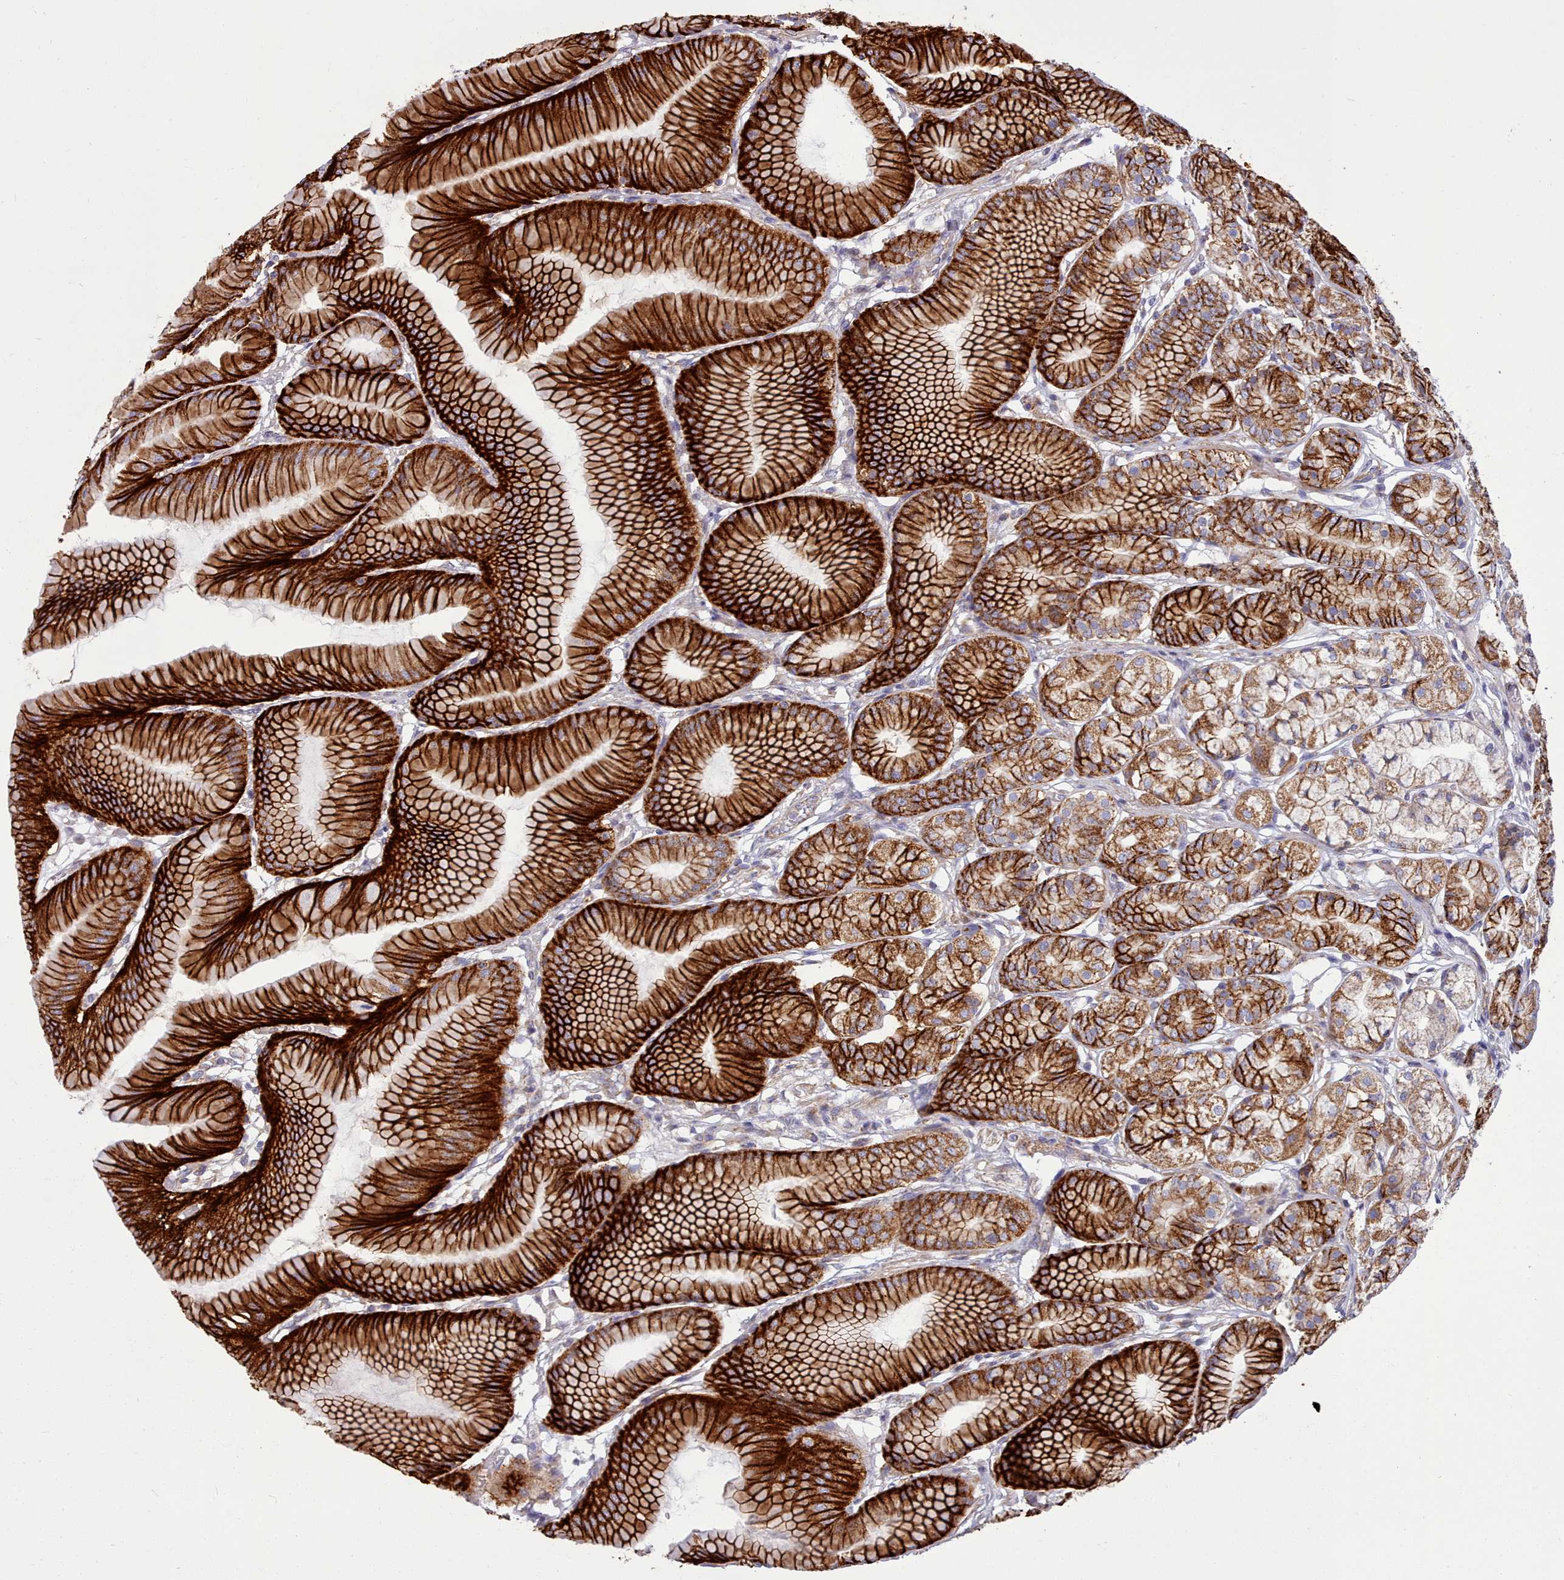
{"staining": {"intensity": "strong", "quantity": ">75%", "location": "cytoplasmic/membranous"}, "tissue": "stomach", "cell_type": "Glandular cells", "image_type": "normal", "snomed": [{"axis": "morphology", "description": "Normal tissue, NOS"}, {"axis": "morphology", "description": "Adenocarcinoma, NOS"}, {"axis": "morphology", "description": "Adenocarcinoma, High grade"}, {"axis": "topography", "description": "Stomach, upper"}, {"axis": "topography", "description": "Stomach"}], "caption": "Benign stomach displays strong cytoplasmic/membranous staining in approximately >75% of glandular cells, visualized by immunohistochemistry. (DAB IHC, brown staining for protein, blue staining for nuclei).", "gene": "MRPL21", "patient": {"sex": "female", "age": 65}}